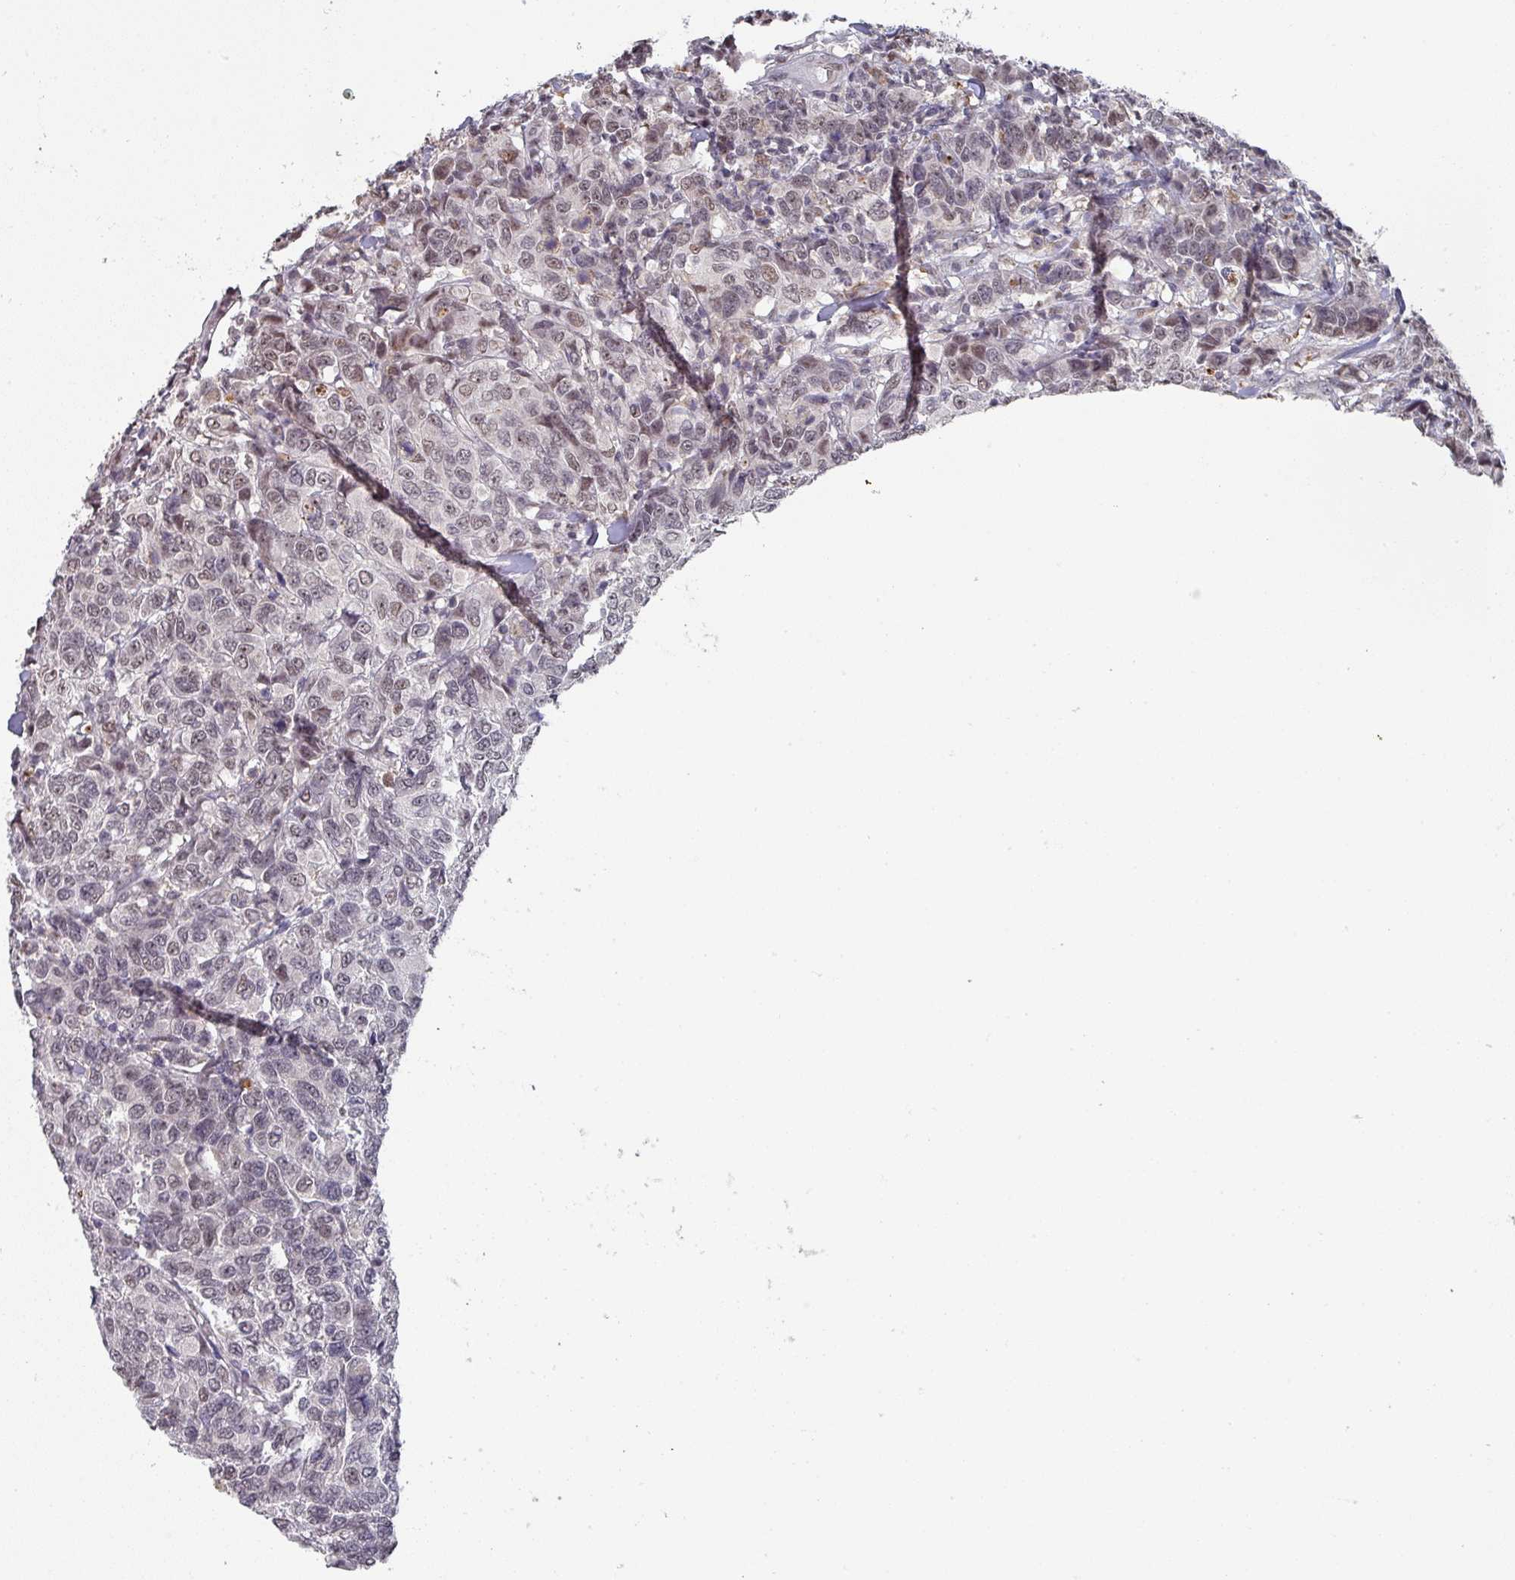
{"staining": {"intensity": "weak", "quantity": "25%-75%", "location": "nuclear"}, "tissue": "breast cancer", "cell_type": "Tumor cells", "image_type": "cancer", "snomed": [{"axis": "morphology", "description": "Duct carcinoma"}, {"axis": "topography", "description": "Breast"}], "caption": "Breast cancer (invasive ductal carcinoma) stained with DAB immunohistochemistry (IHC) demonstrates low levels of weak nuclear positivity in approximately 25%-75% of tumor cells.", "gene": "ZNF654", "patient": {"sex": "female", "age": 55}}